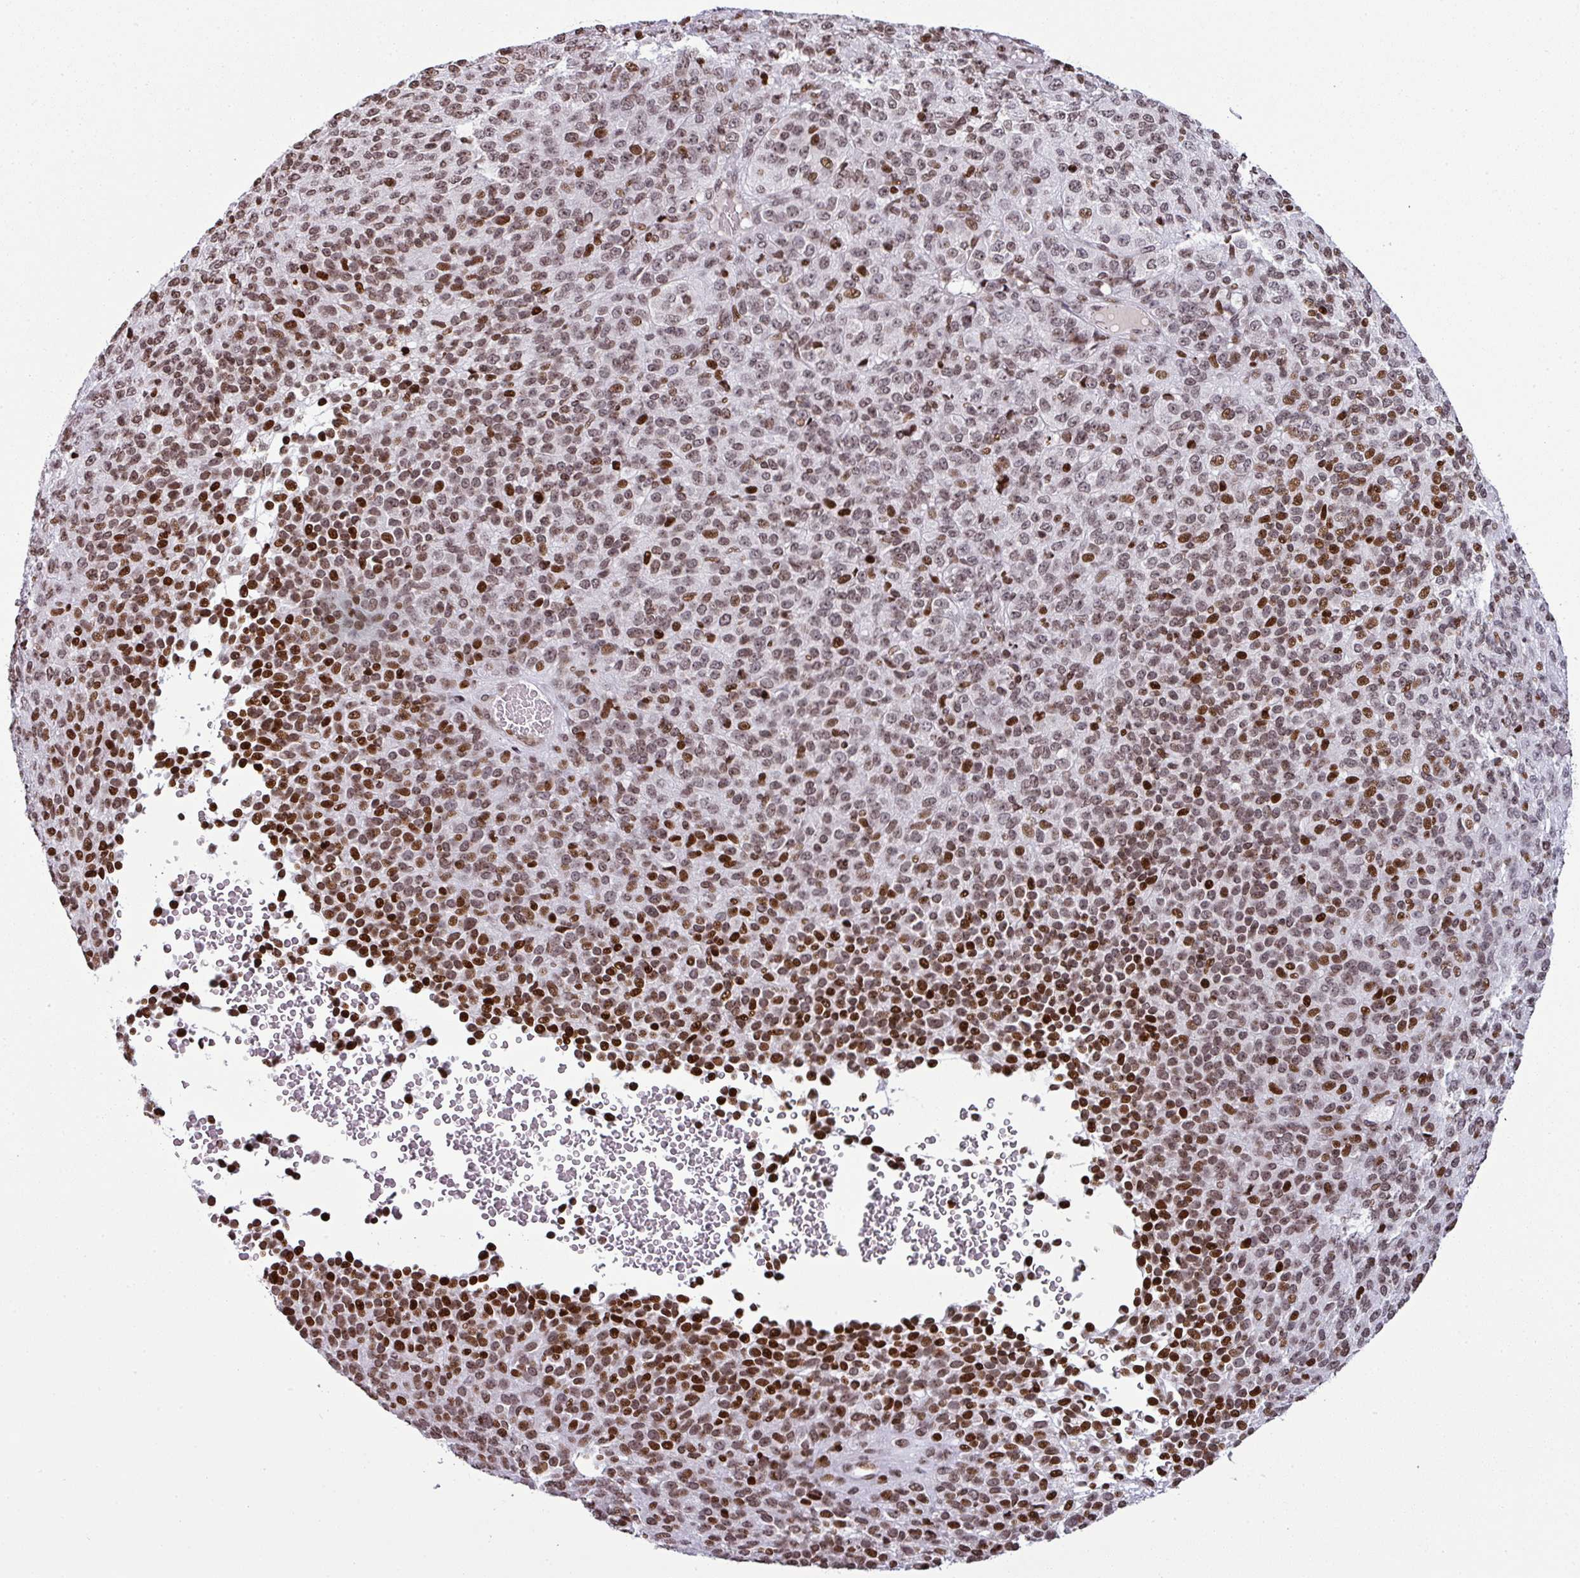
{"staining": {"intensity": "moderate", "quantity": "25%-75%", "location": "nuclear"}, "tissue": "melanoma", "cell_type": "Tumor cells", "image_type": "cancer", "snomed": [{"axis": "morphology", "description": "Malignant melanoma, Metastatic site"}, {"axis": "topography", "description": "Brain"}], "caption": "Immunohistochemistry (IHC) staining of malignant melanoma (metastatic site), which displays medium levels of moderate nuclear positivity in approximately 25%-75% of tumor cells indicating moderate nuclear protein expression. The staining was performed using DAB (3,3'-diaminobenzidine) (brown) for protein detection and nuclei were counterstained in hematoxylin (blue).", "gene": "RASL11A", "patient": {"sex": "female", "age": 56}}